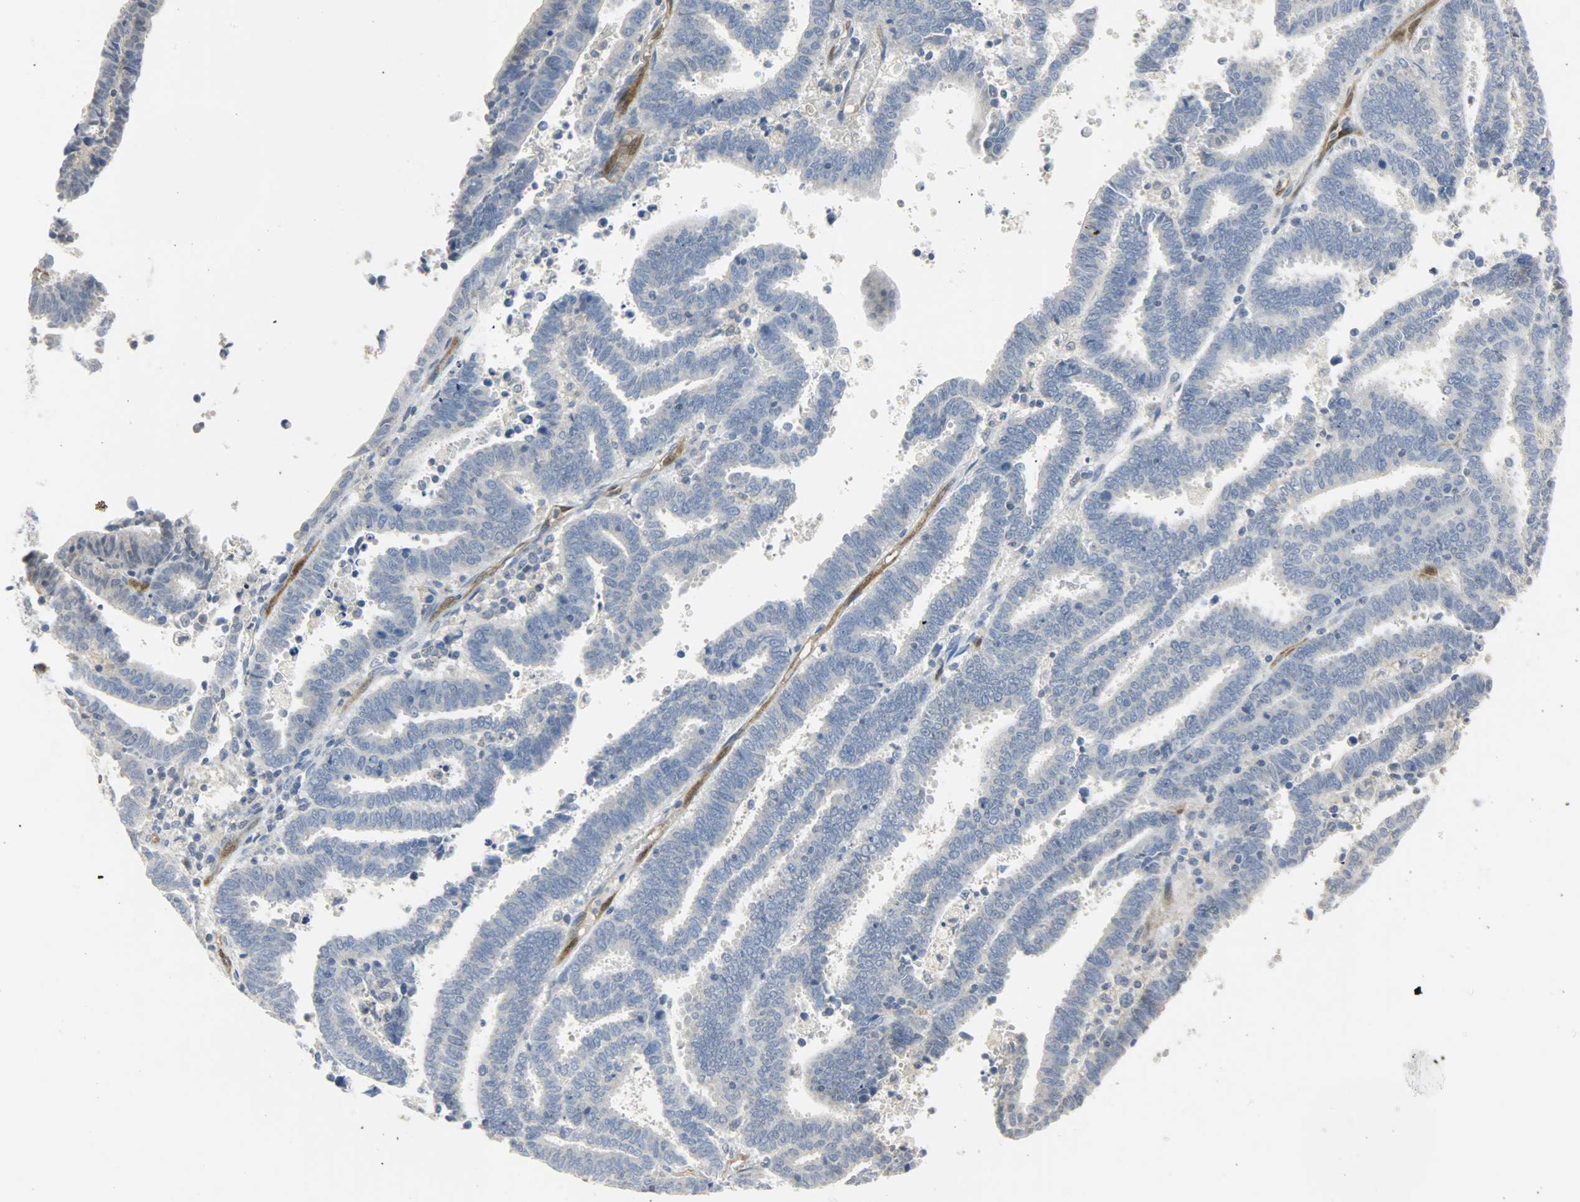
{"staining": {"intensity": "negative", "quantity": "none", "location": "none"}, "tissue": "endometrial cancer", "cell_type": "Tumor cells", "image_type": "cancer", "snomed": [{"axis": "morphology", "description": "Adenocarcinoma, NOS"}, {"axis": "topography", "description": "Uterus"}], "caption": "This is an immunohistochemistry histopathology image of endometrial cancer (adenocarcinoma). There is no positivity in tumor cells.", "gene": "FKBP1A", "patient": {"sex": "female", "age": 83}}